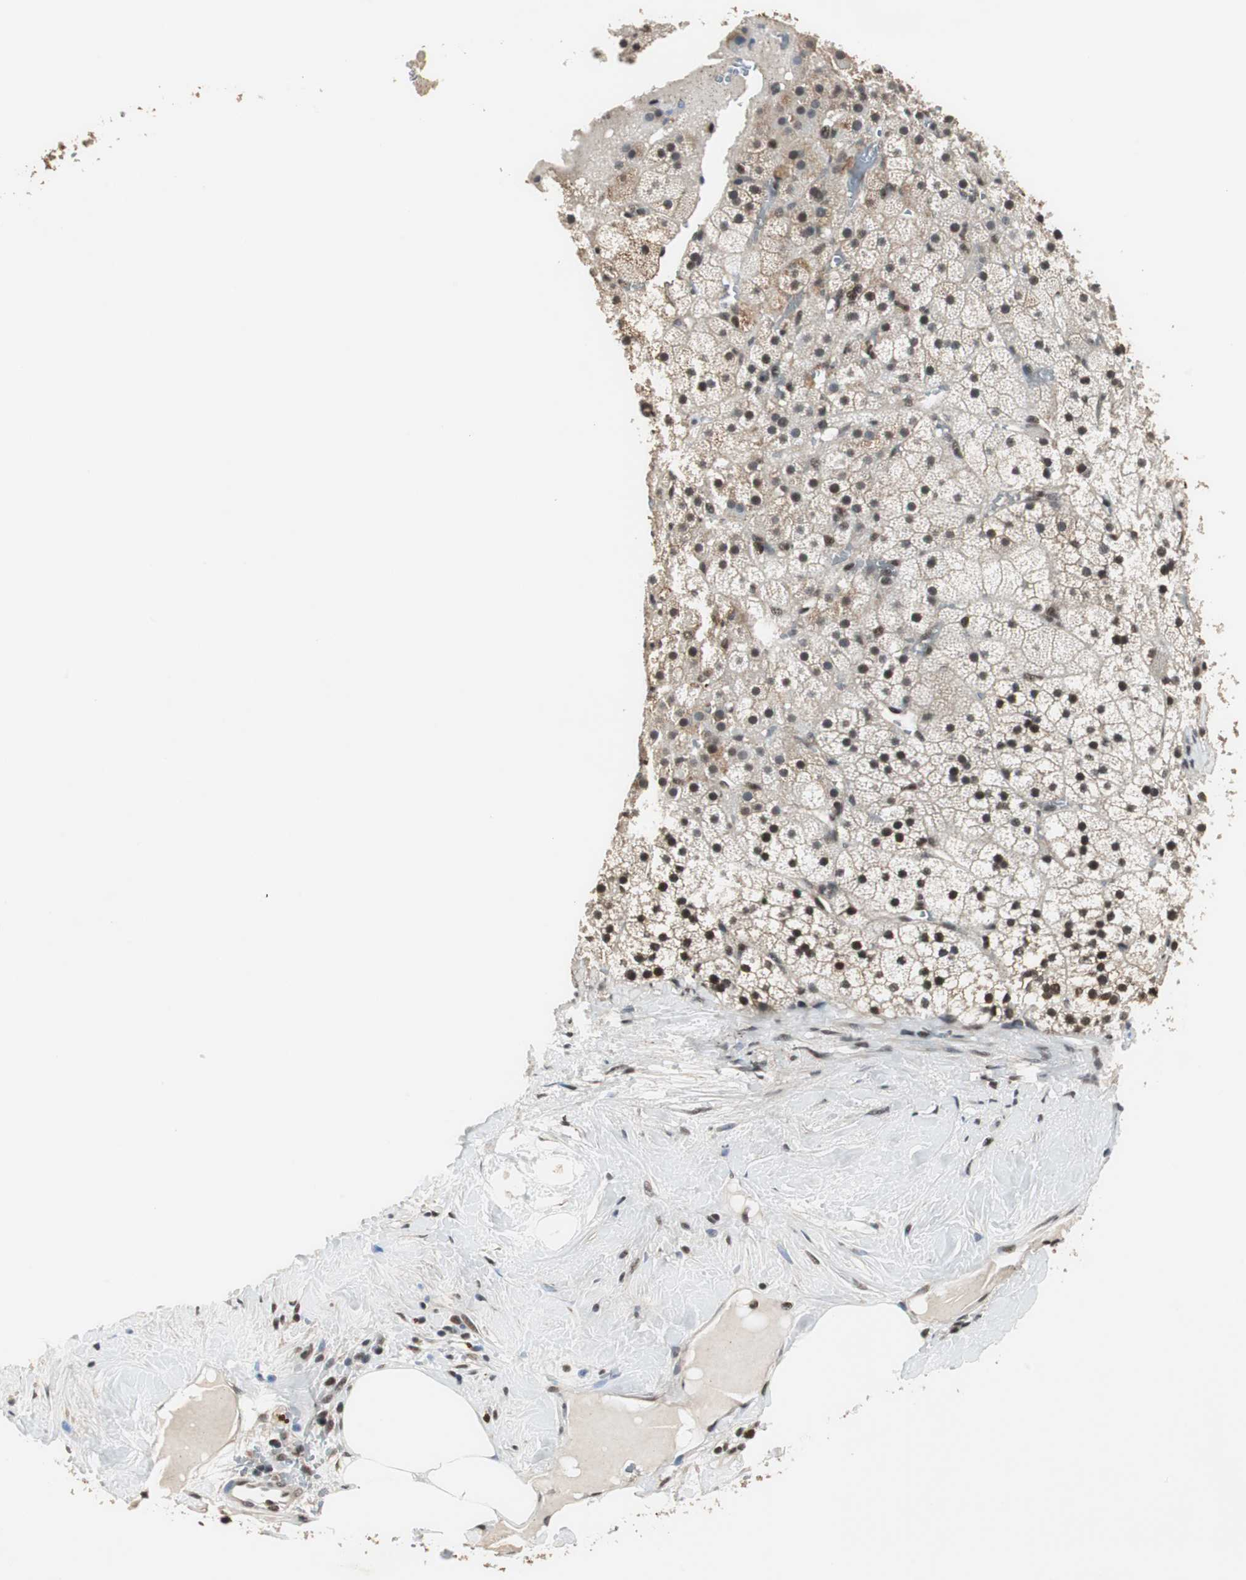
{"staining": {"intensity": "moderate", "quantity": ">75%", "location": "nuclear"}, "tissue": "adrenal gland", "cell_type": "Glandular cells", "image_type": "normal", "snomed": [{"axis": "morphology", "description": "Normal tissue, NOS"}, {"axis": "topography", "description": "Adrenal gland"}], "caption": "Immunohistochemistry photomicrograph of normal adrenal gland: human adrenal gland stained using immunohistochemistry (IHC) demonstrates medium levels of moderate protein expression localized specifically in the nuclear of glandular cells, appearing as a nuclear brown color.", "gene": "MKX", "patient": {"sex": "male", "age": 35}}